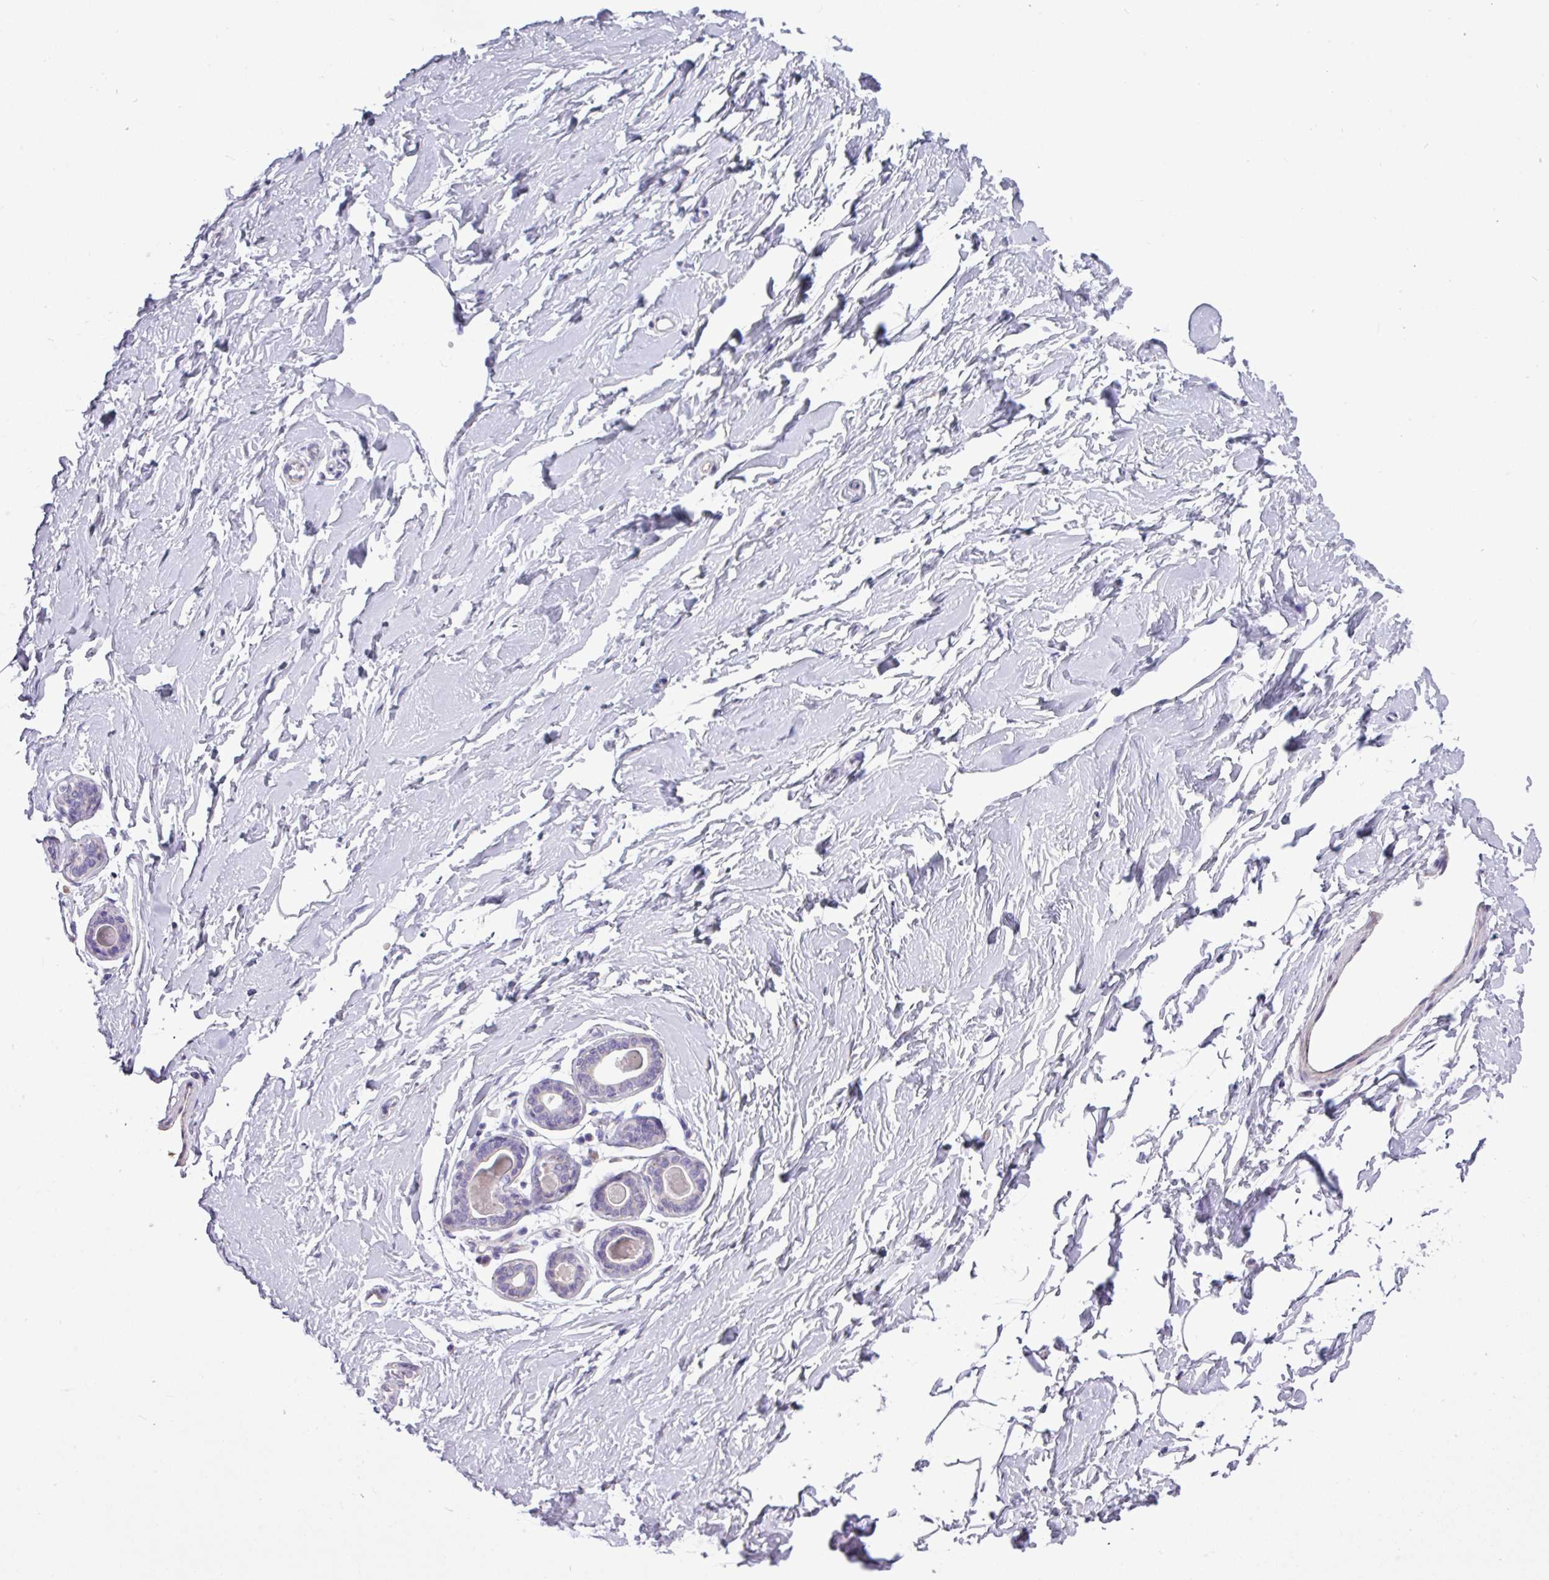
{"staining": {"intensity": "negative", "quantity": "none", "location": "none"}, "tissue": "breast", "cell_type": "Adipocytes", "image_type": "normal", "snomed": [{"axis": "morphology", "description": "Normal tissue, NOS"}, {"axis": "topography", "description": "Breast"}], "caption": "Immunohistochemical staining of unremarkable human breast exhibits no significant positivity in adipocytes. (DAB (3,3'-diaminobenzidine) IHC, high magnification).", "gene": "SPINK8", "patient": {"sex": "female", "age": 23}}